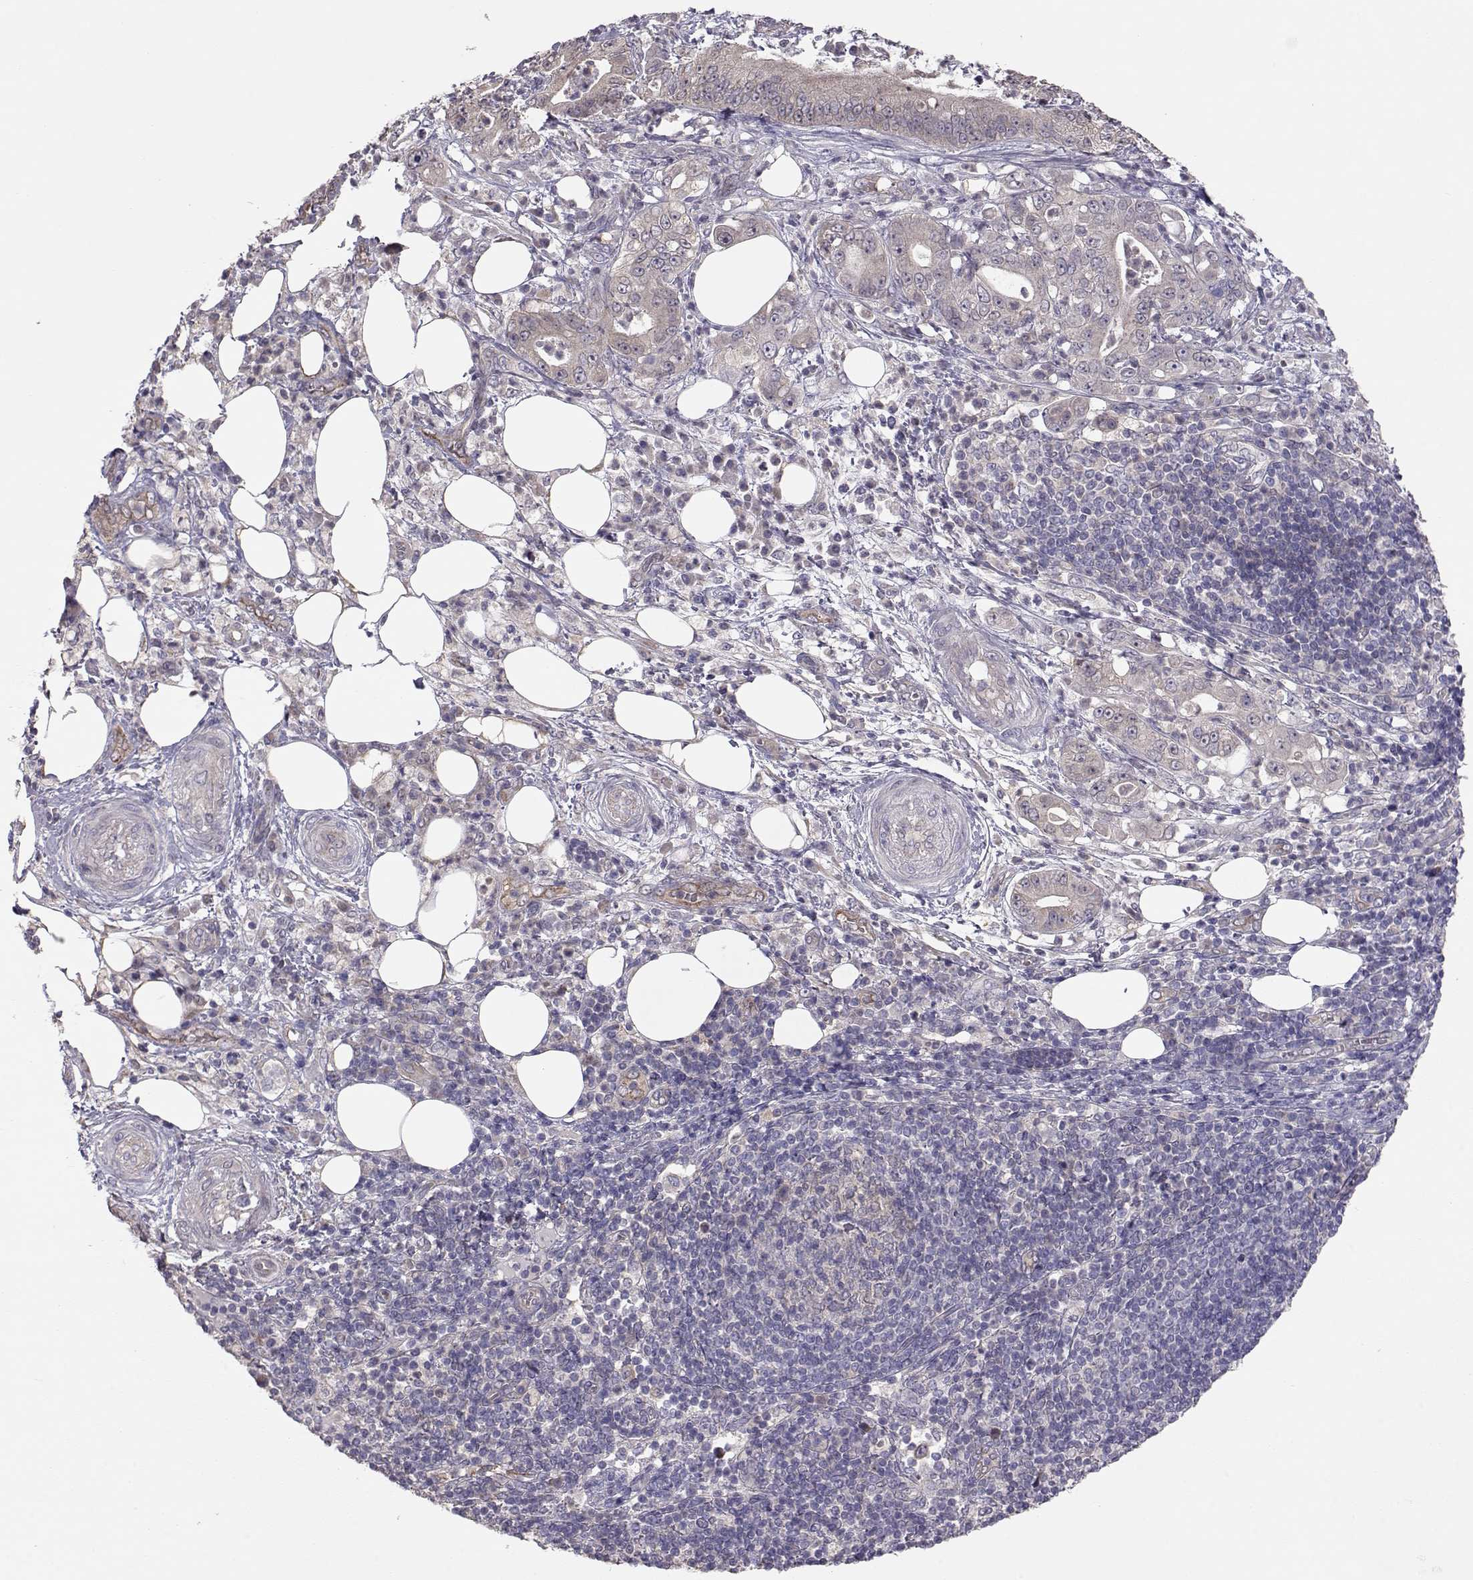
{"staining": {"intensity": "negative", "quantity": "none", "location": "none"}, "tissue": "pancreatic cancer", "cell_type": "Tumor cells", "image_type": "cancer", "snomed": [{"axis": "morphology", "description": "Adenocarcinoma, NOS"}, {"axis": "topography", "description": "Pancreas"}], "caption": "This is an immunohistochemistry (IHC) image of pancreatic cancer. There is no positivity in tumor cells.", "gene": "NCAM2", "patient": {"sex": "male", "age": 71}}